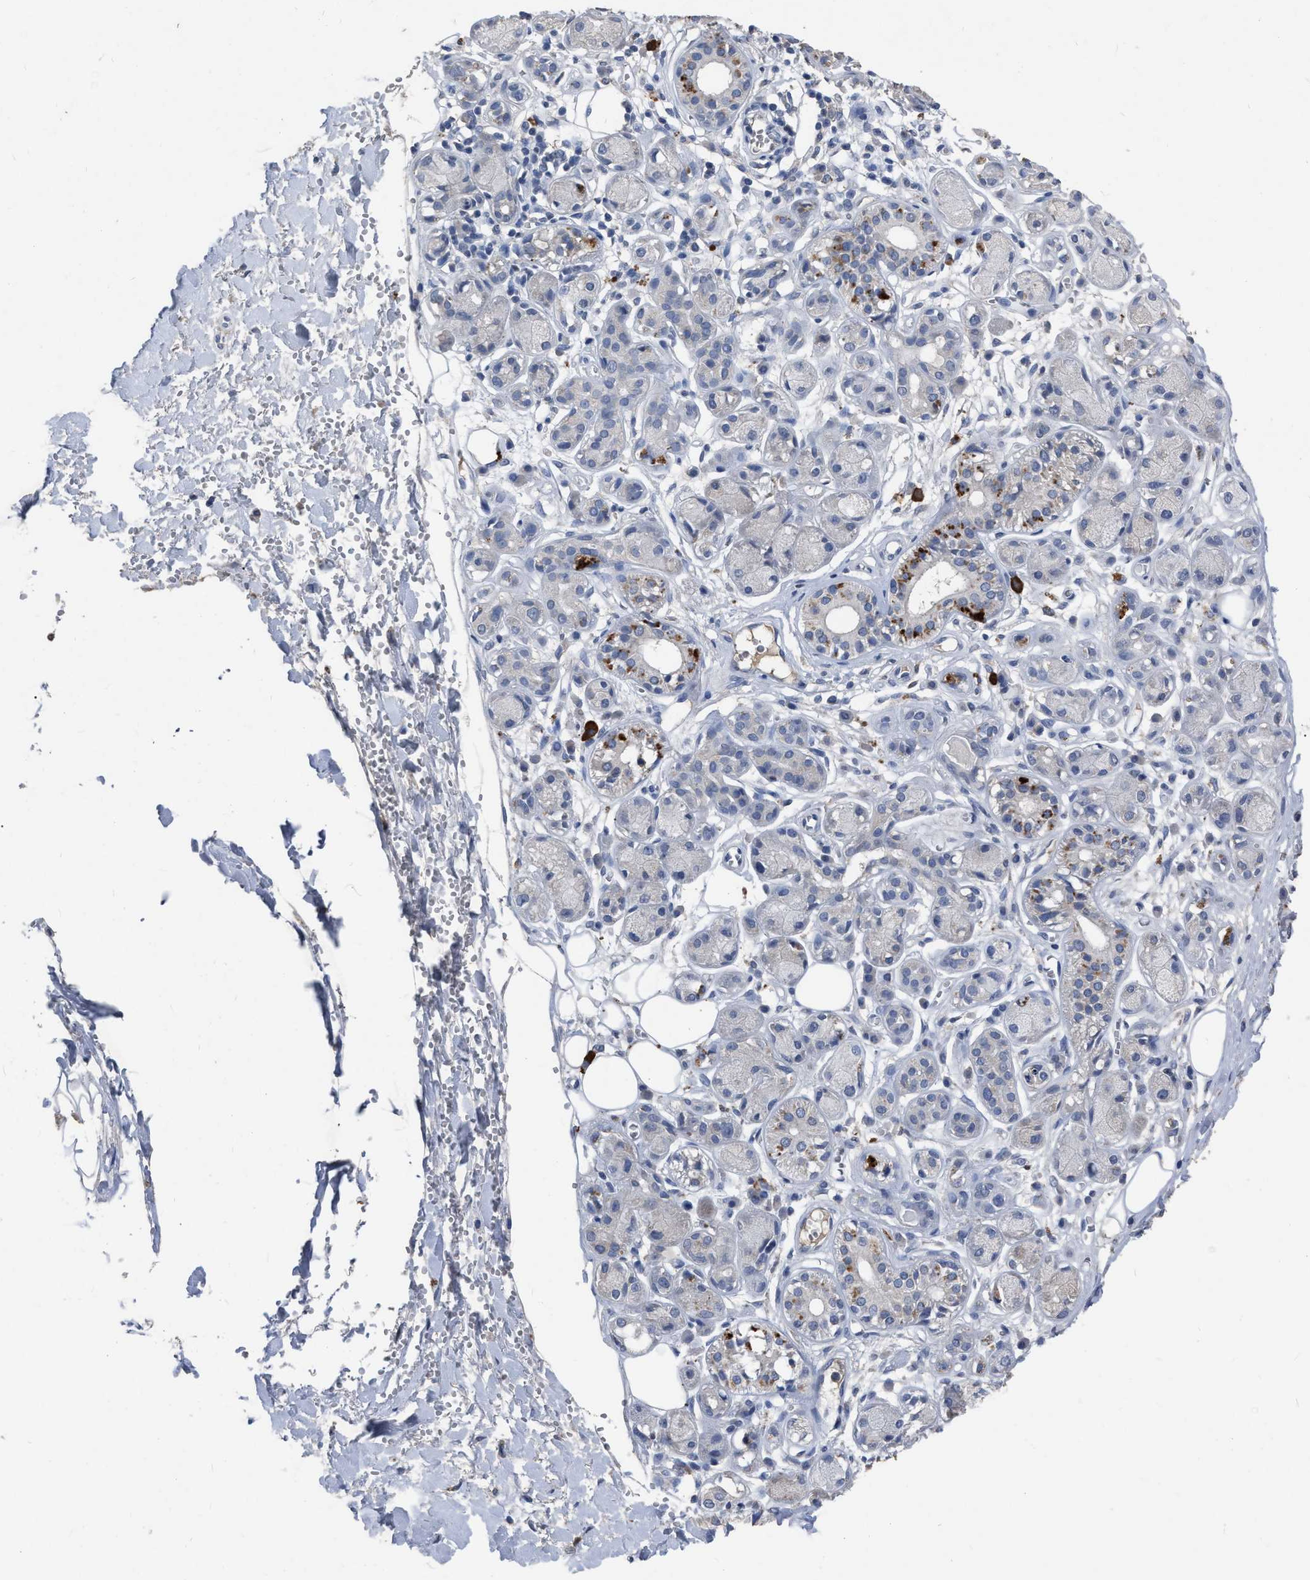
{"staining": {"intensity": "weak", "quantity": "25%-75%", "location": "cytoplasmic/membranous"}, "tissue": "adipose tissue", "cell_type": "Adipocytes", "image_type": "normal", "snomed": [{"axis": "morphology", "description": "Normal tissue, NOS"}, {"axis": "morphology", "description": "Inflammation, NOS"}, {"axis": "topography", "description": "Salivary gland"}, {"axis": "topography", "description": "Peripheral nerve tissue"}], "caption": "This photomicrograph shows benign adipose tissue stained with IHC to label a protein in brown. The cytoplasmic/membranous of adipocytes show weak positivity for the protein. Nuclei are counter-stained blue.", "gene": "HABP2", "patient": {"sex": "female", "age": 75}}